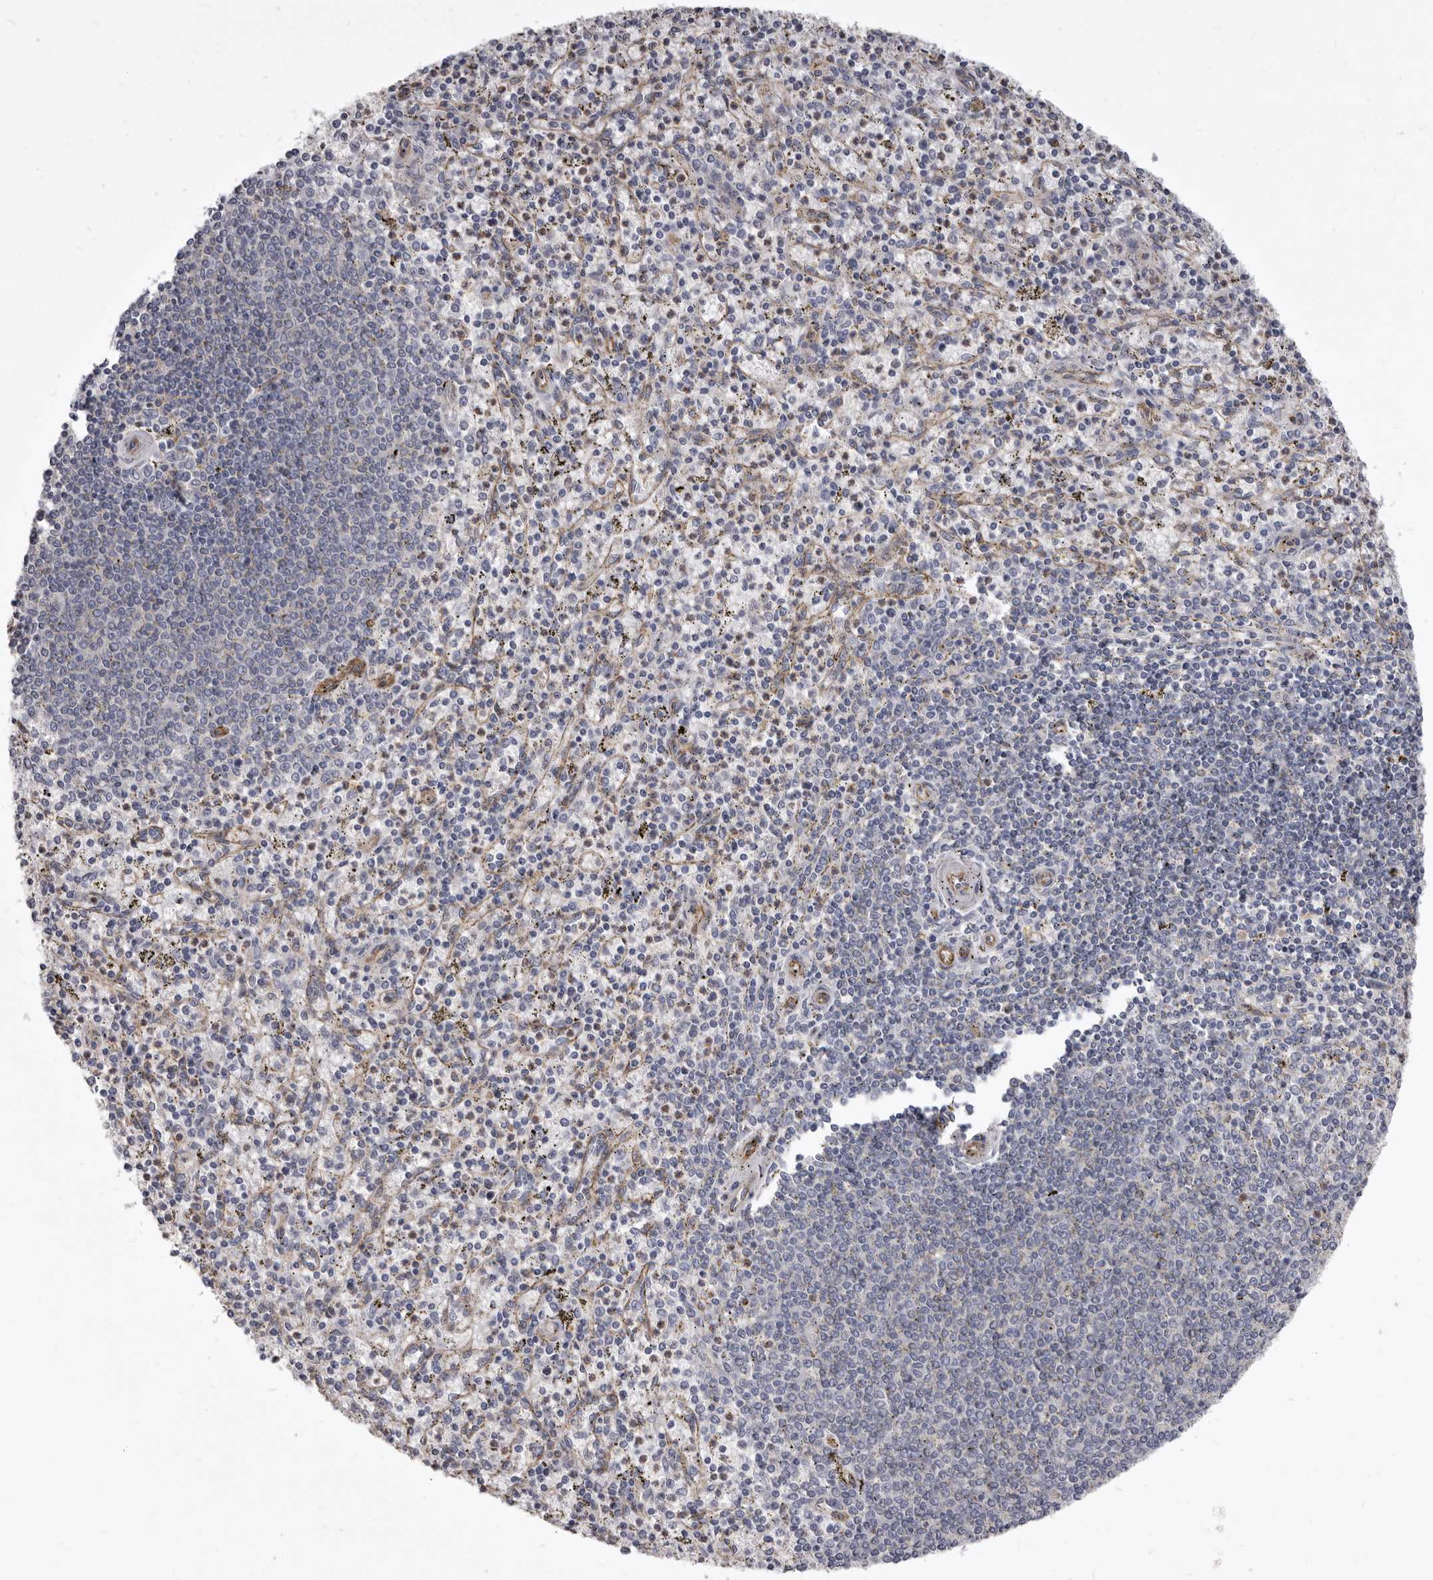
{"staining": {"intensity": "negative", "quantity": "none", "location": "none"}, "tissue": "spleen", "cell_type": "Cells in red pulp", "image_type": "normal", "snomed": [{"axis": "morphology", "description": "Normal tissue, NOS"}, {"axis": "topography", "description": "Spleen"}], "caption": "The photomicrograph displays no significant positivity in cells in red pulp of spleen.", "gene": "P2RX6", "patient": {"sex": "male", "age": 72}}